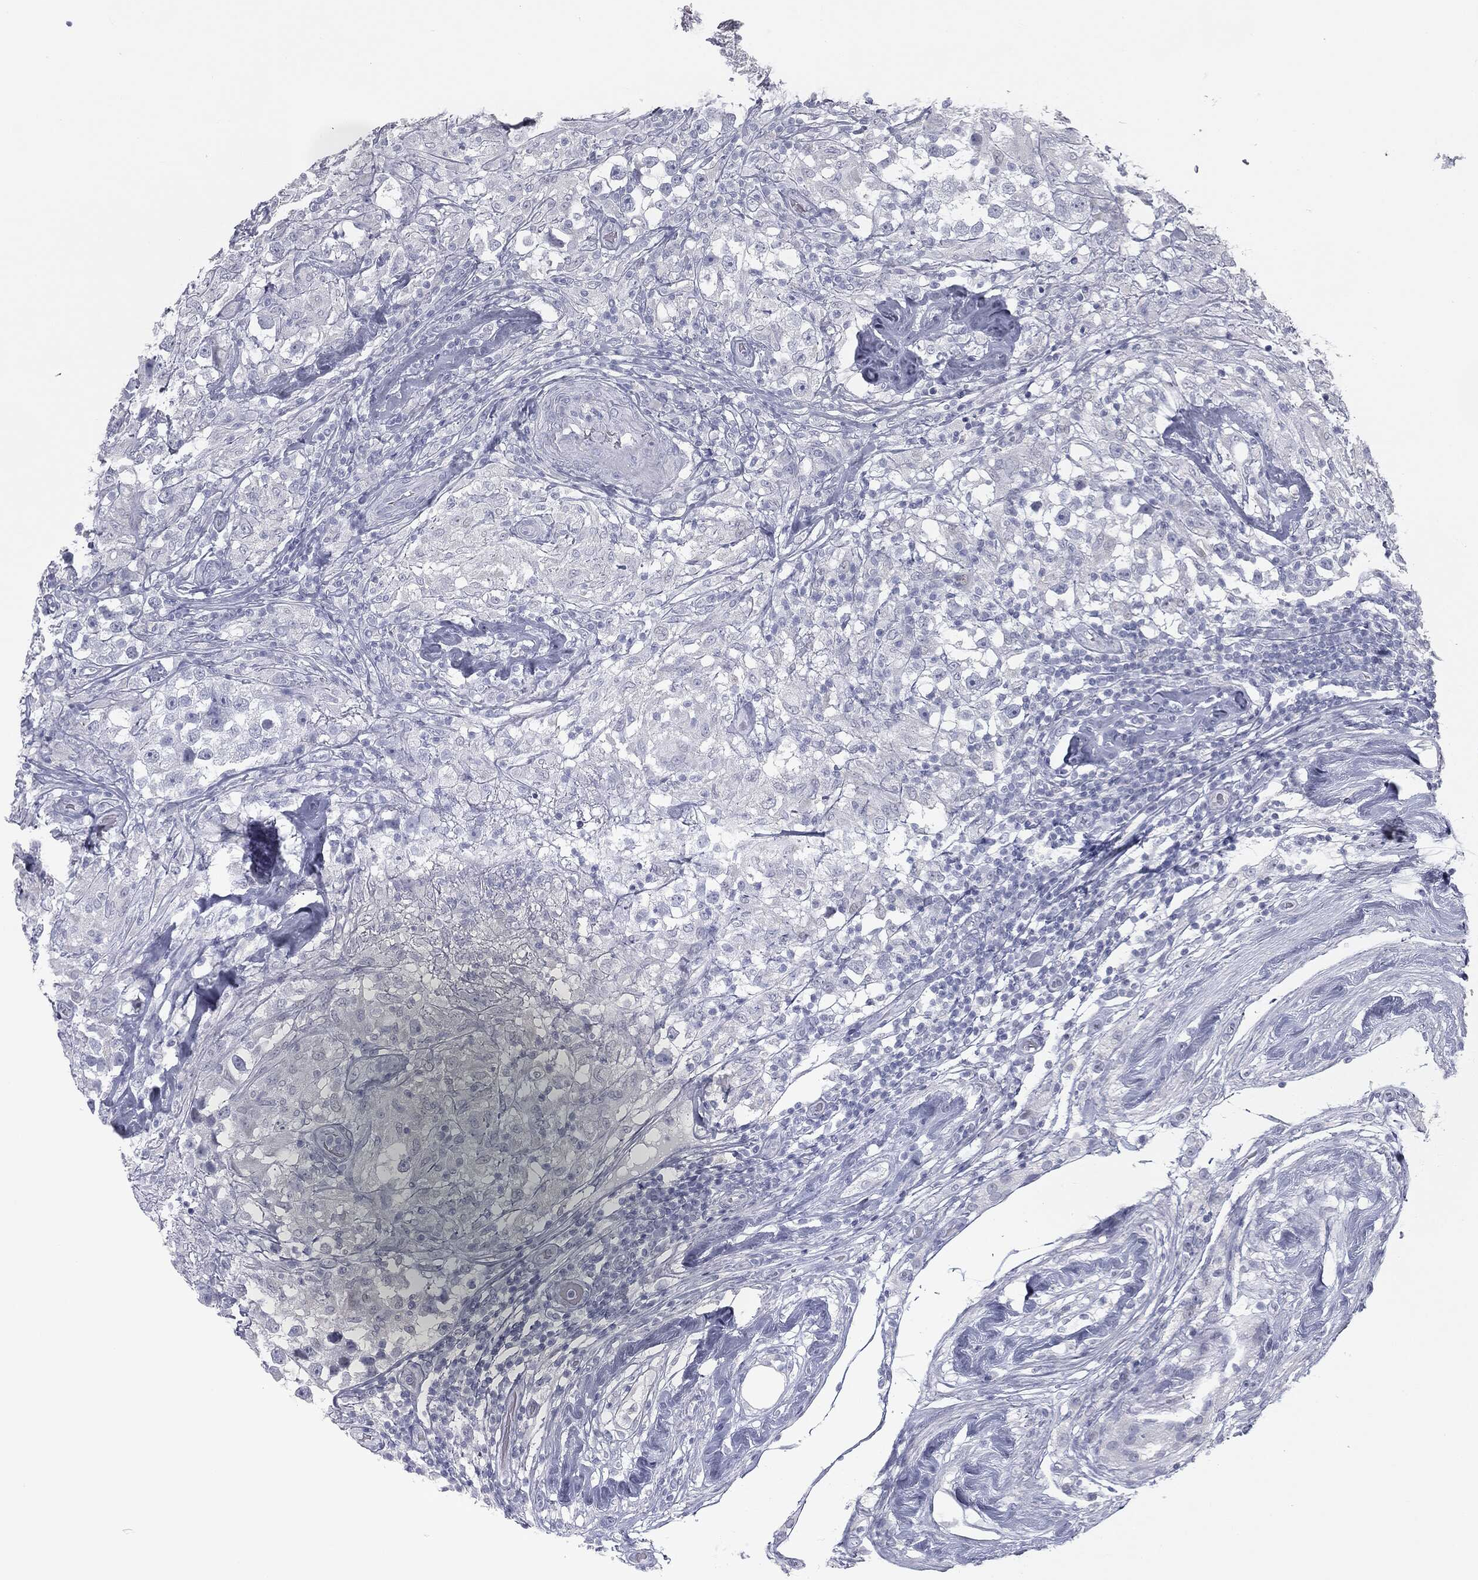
{"staining": {"intensity": "negative", "quantity": "none", "location": "none"}, "tissue": "testis cancer", "cell_type": "Tumor cells", "image_type": "cancer", "snomed": [{"axis": "morphology", "description": "Seminoma, NOS"}, {"axis": "topography", "description": "Testis"}], "caption": "Human testis seminoma stained for a protein using IHC exhibits no expression in tumor cells.", "gene": "TPO", "patient": {"sex": "male", "age": 46}}